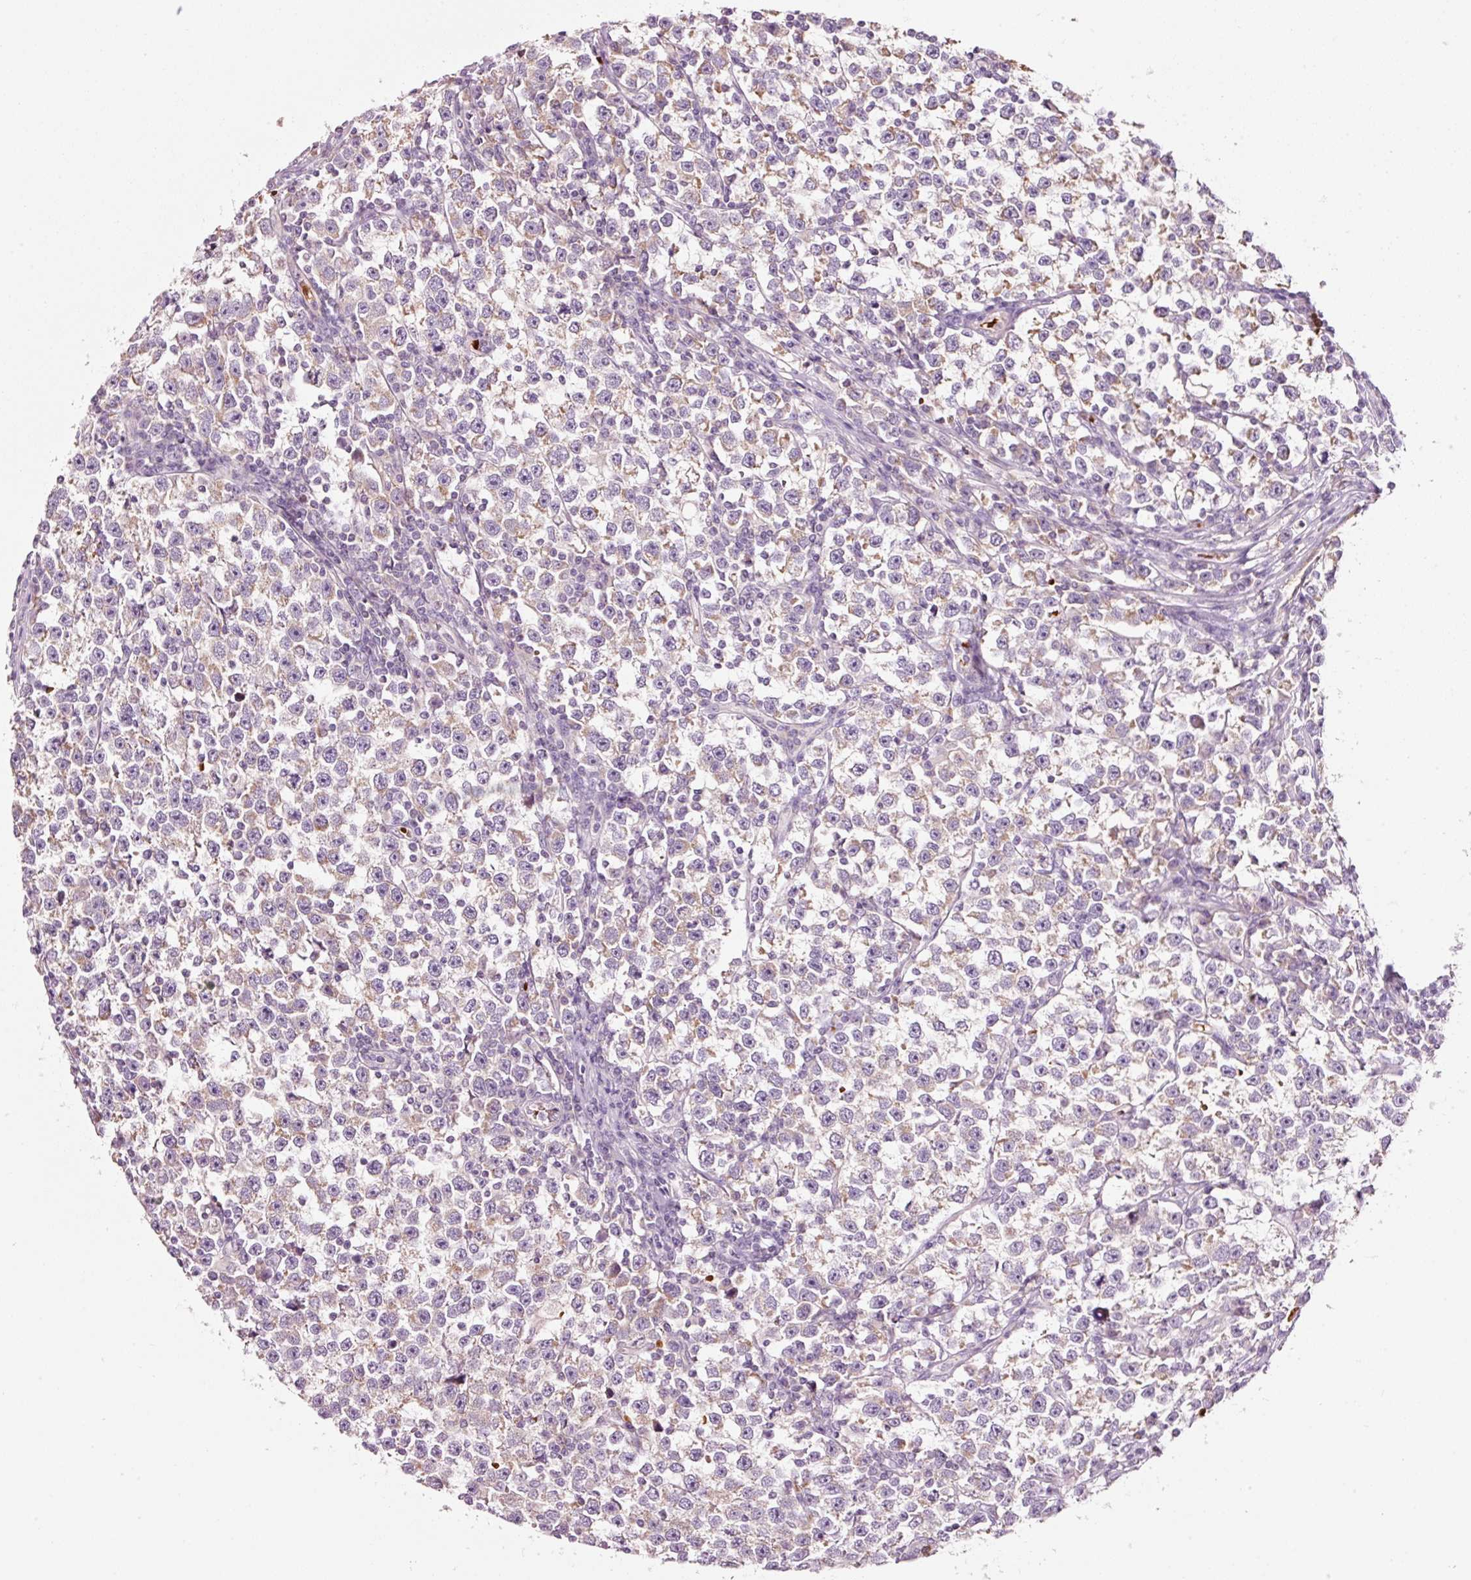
{"staining": {"intensity": "weak", "quantity": "25%-75%", "location": "cytoplasmic/membranous"}, "tissue": "testis cancer", "cell_type": "Tumor cells", "image_type": "cancer", "snomed": [{"axis": "morphology", "description": "Normal tissue, NOS"}, {"axis": "morphology", "description": "Seminoma, NOS"}, {"axis": "topography", "description": "Testis"}], "caption": "High-power microscopy captured an immunohistochemistry (IHC) image of seminoma (testis), revealing weak cytoplasmic/membranous positivity in approximately 25%-75% of tumor cells. The staining is performed using DAB (3,3'-diaminobenzidine) brown chromogen to label protein expression. The nuclei are counter-stained blue using hematoxylin.", "gene": "LDHAL6B", "patient": {"sex": "male", "age": 43}}